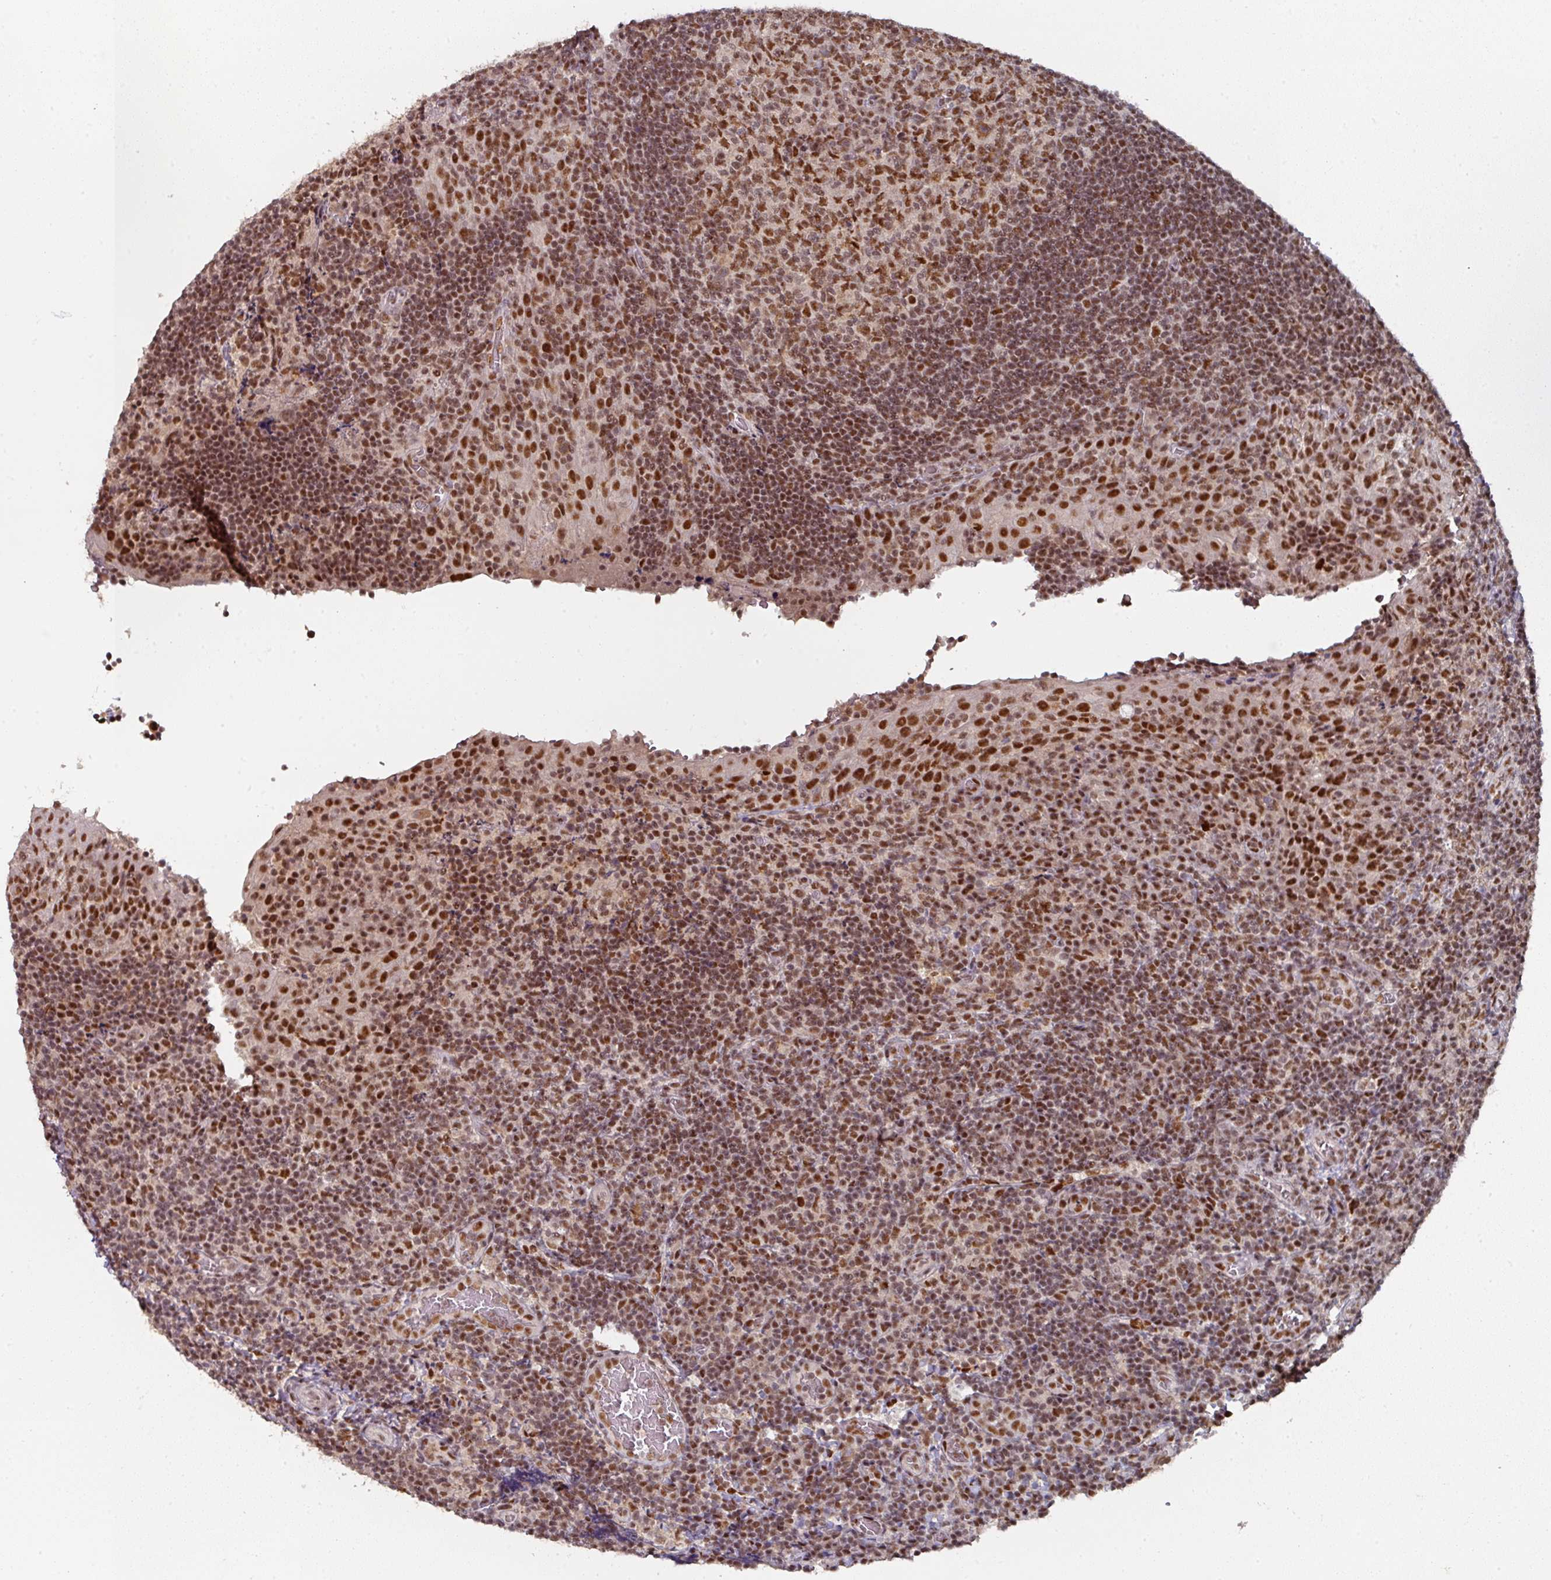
{"staining": {"intensity": "strong", "quantity": ">75%", "location": "nuclear"}, "tissue": "tonsil", "cell_type": "Germinal center cells", "image_type": "normal", "snomed": [{"axis": "morphology", "description": "Normal tissue, NOS"}, {"axis": "topography", "description": "Tonsil"}], "caption": "A brown stain labels strong nuclear staining of a protein in germinal center cells of unremarkable tonsil. (DAB IHC with brightfield microscopy, high magnification).", "gene": "ENSG00000289690", "patient": {"sex": "male", "age": 17}}